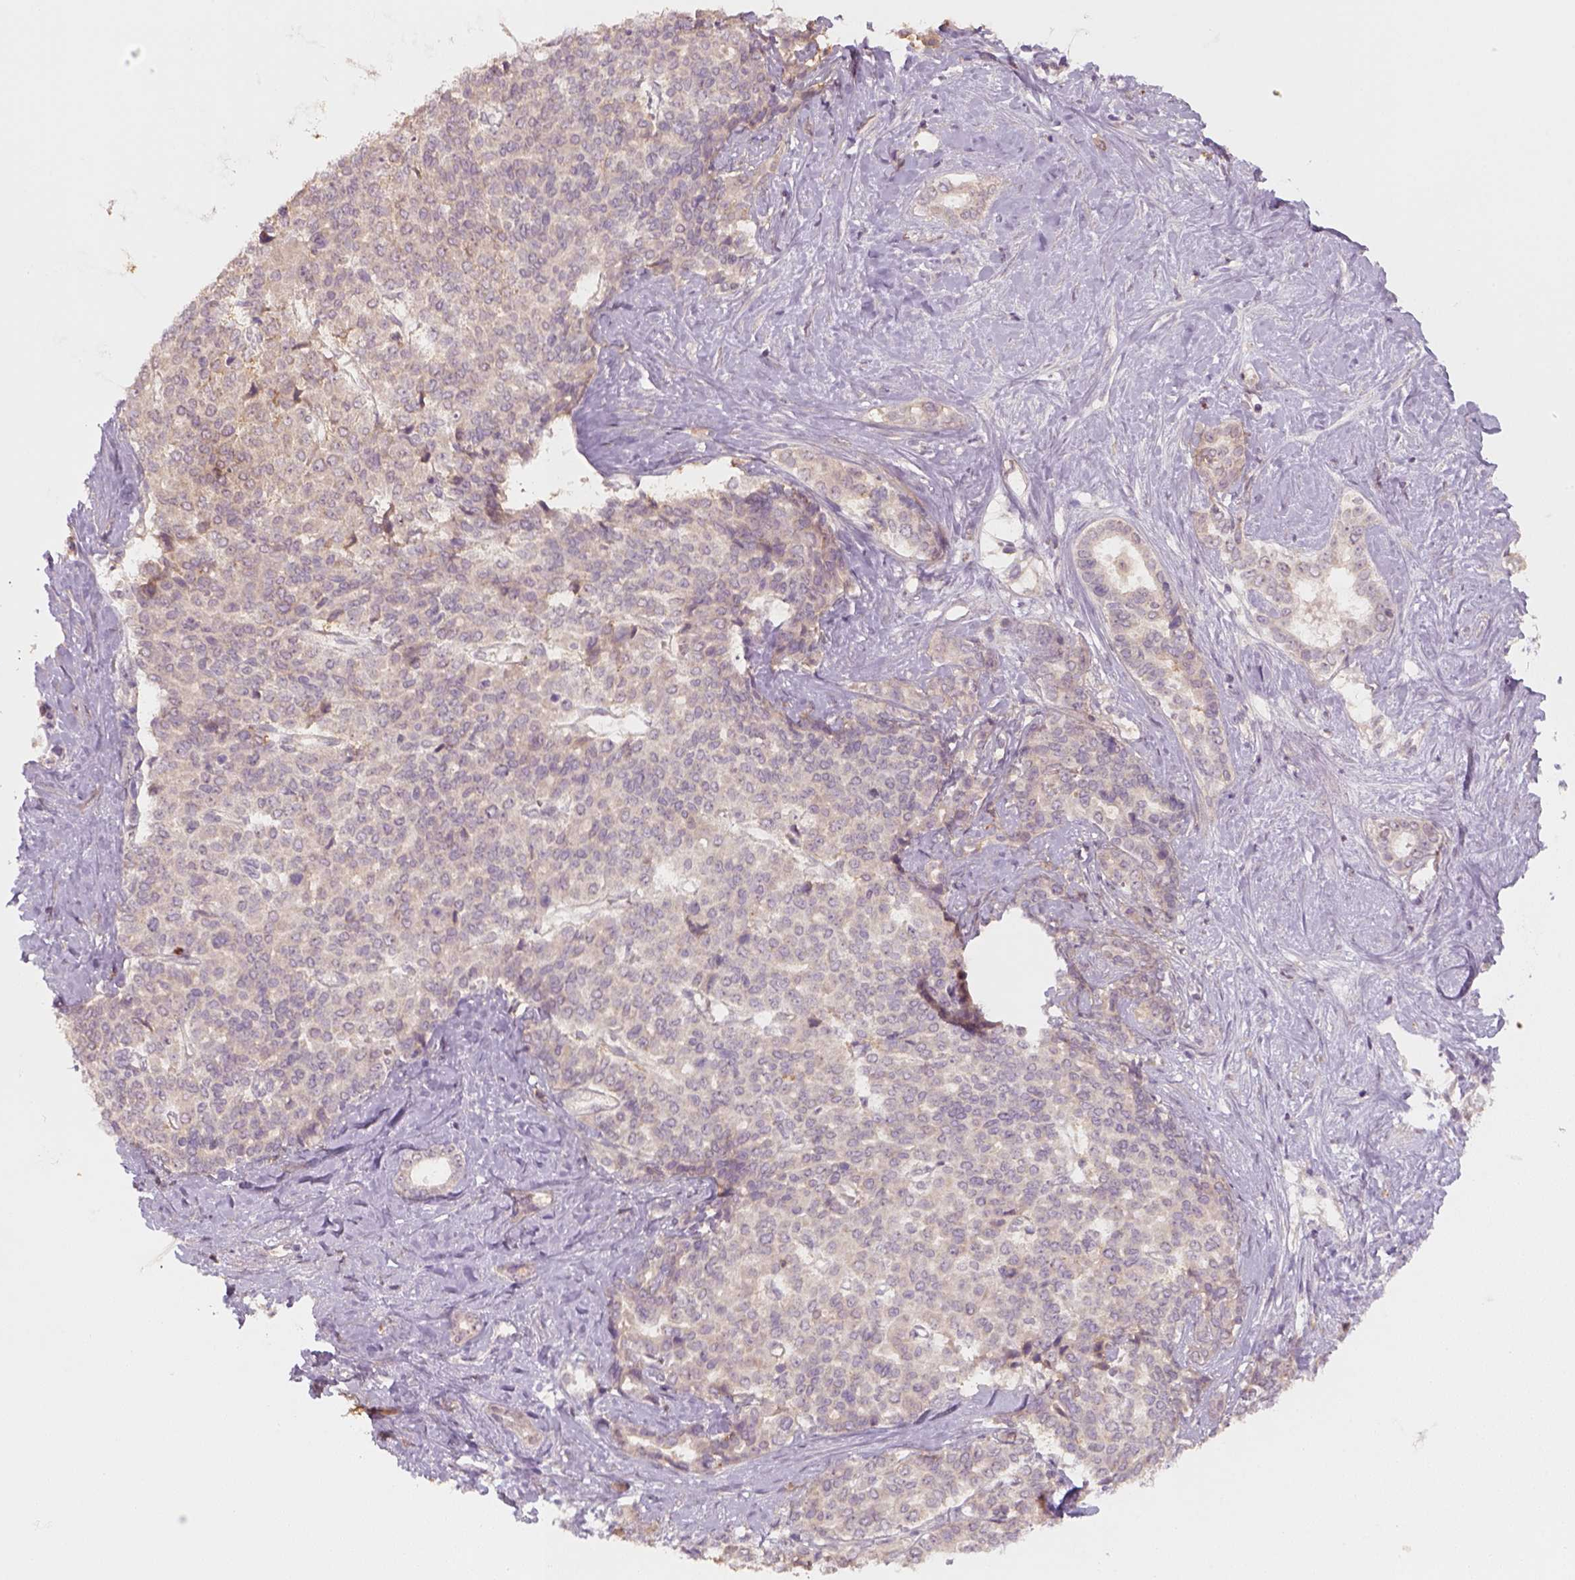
{"staining": {"intensity": "weak", "quantity": "<25%", "location": "cytoplasmic/membranous"}, "tissue": "liver cancer", "cell_type": "Tumor cells", "image_type": "cancer", "snomed": [{"axis": "morphology", "description": "Cholangiocarcinoma"}, {"axis": "topography", "description": "Liver"}], "caption": "Immunohistochemical staining of liver cholangiocarcinoma shows no significant staining in tumor cells.", "gene": "AQP9", "patient": {"sex": "female", "age": 47}}